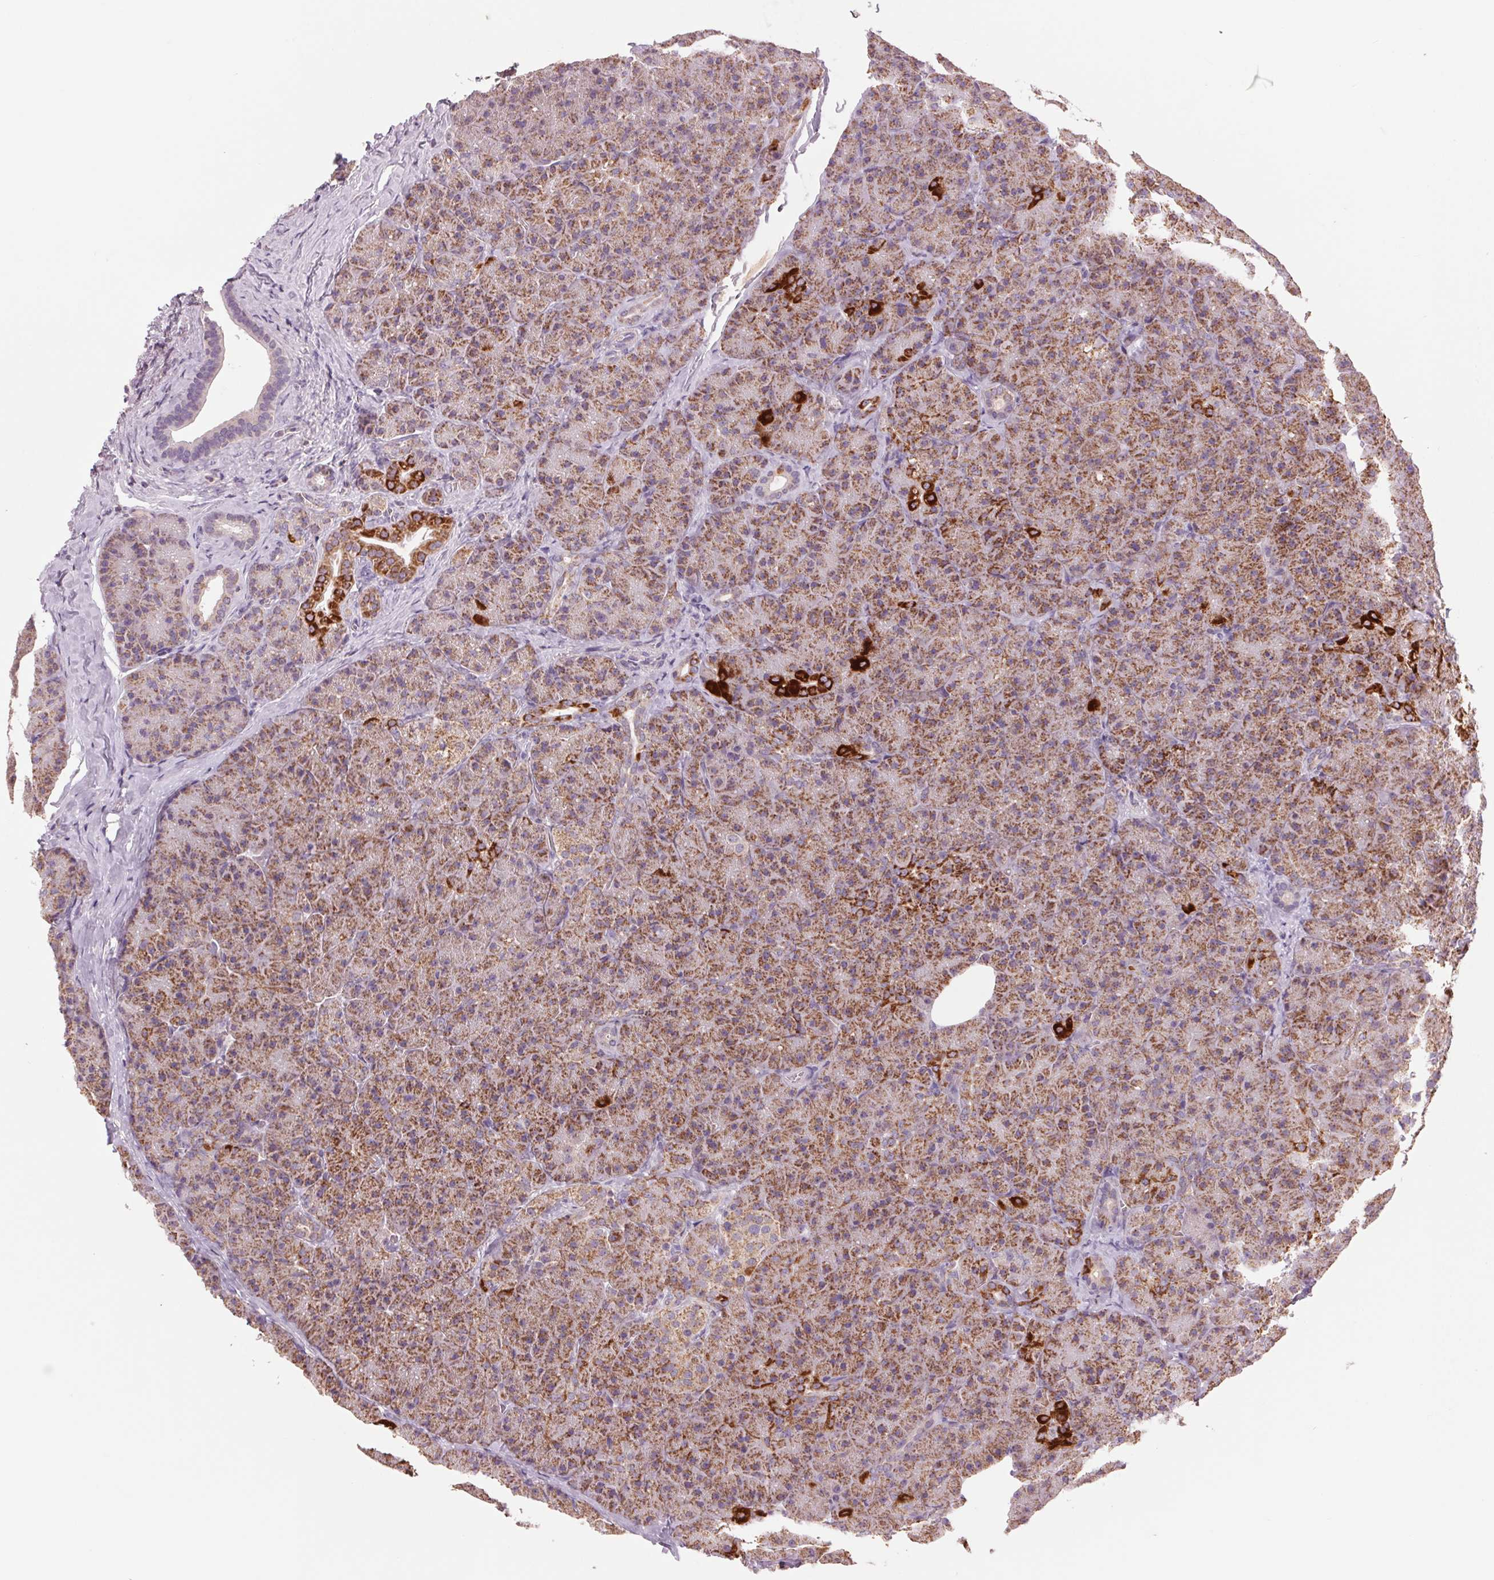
{"staining": {"intensity": "strong", "quantity": ">75%", "location": "cytoplasmic/membranous"}, "tissue": "pancreas", "cell_type": "Exocrine glandular cells", "image_type": "normal", "snomed": [{"axis": "morphology", "description": "Normal tissue, NOS"}, {"axis": "topography", "description": "Pancreas"}], "caption": "Unremarkable pancreas shows strong cytoplasmic/membranous positivity in about >75% of exocrine glandular cells, visualized by immunohistochemistry. The protein is stained brown, and the nuclei are stained in blue (DAB IHC with brightfield microscopy, high magnification).", "gene": "COX6A1", "patient": {"sex": "male", "age": 57}}